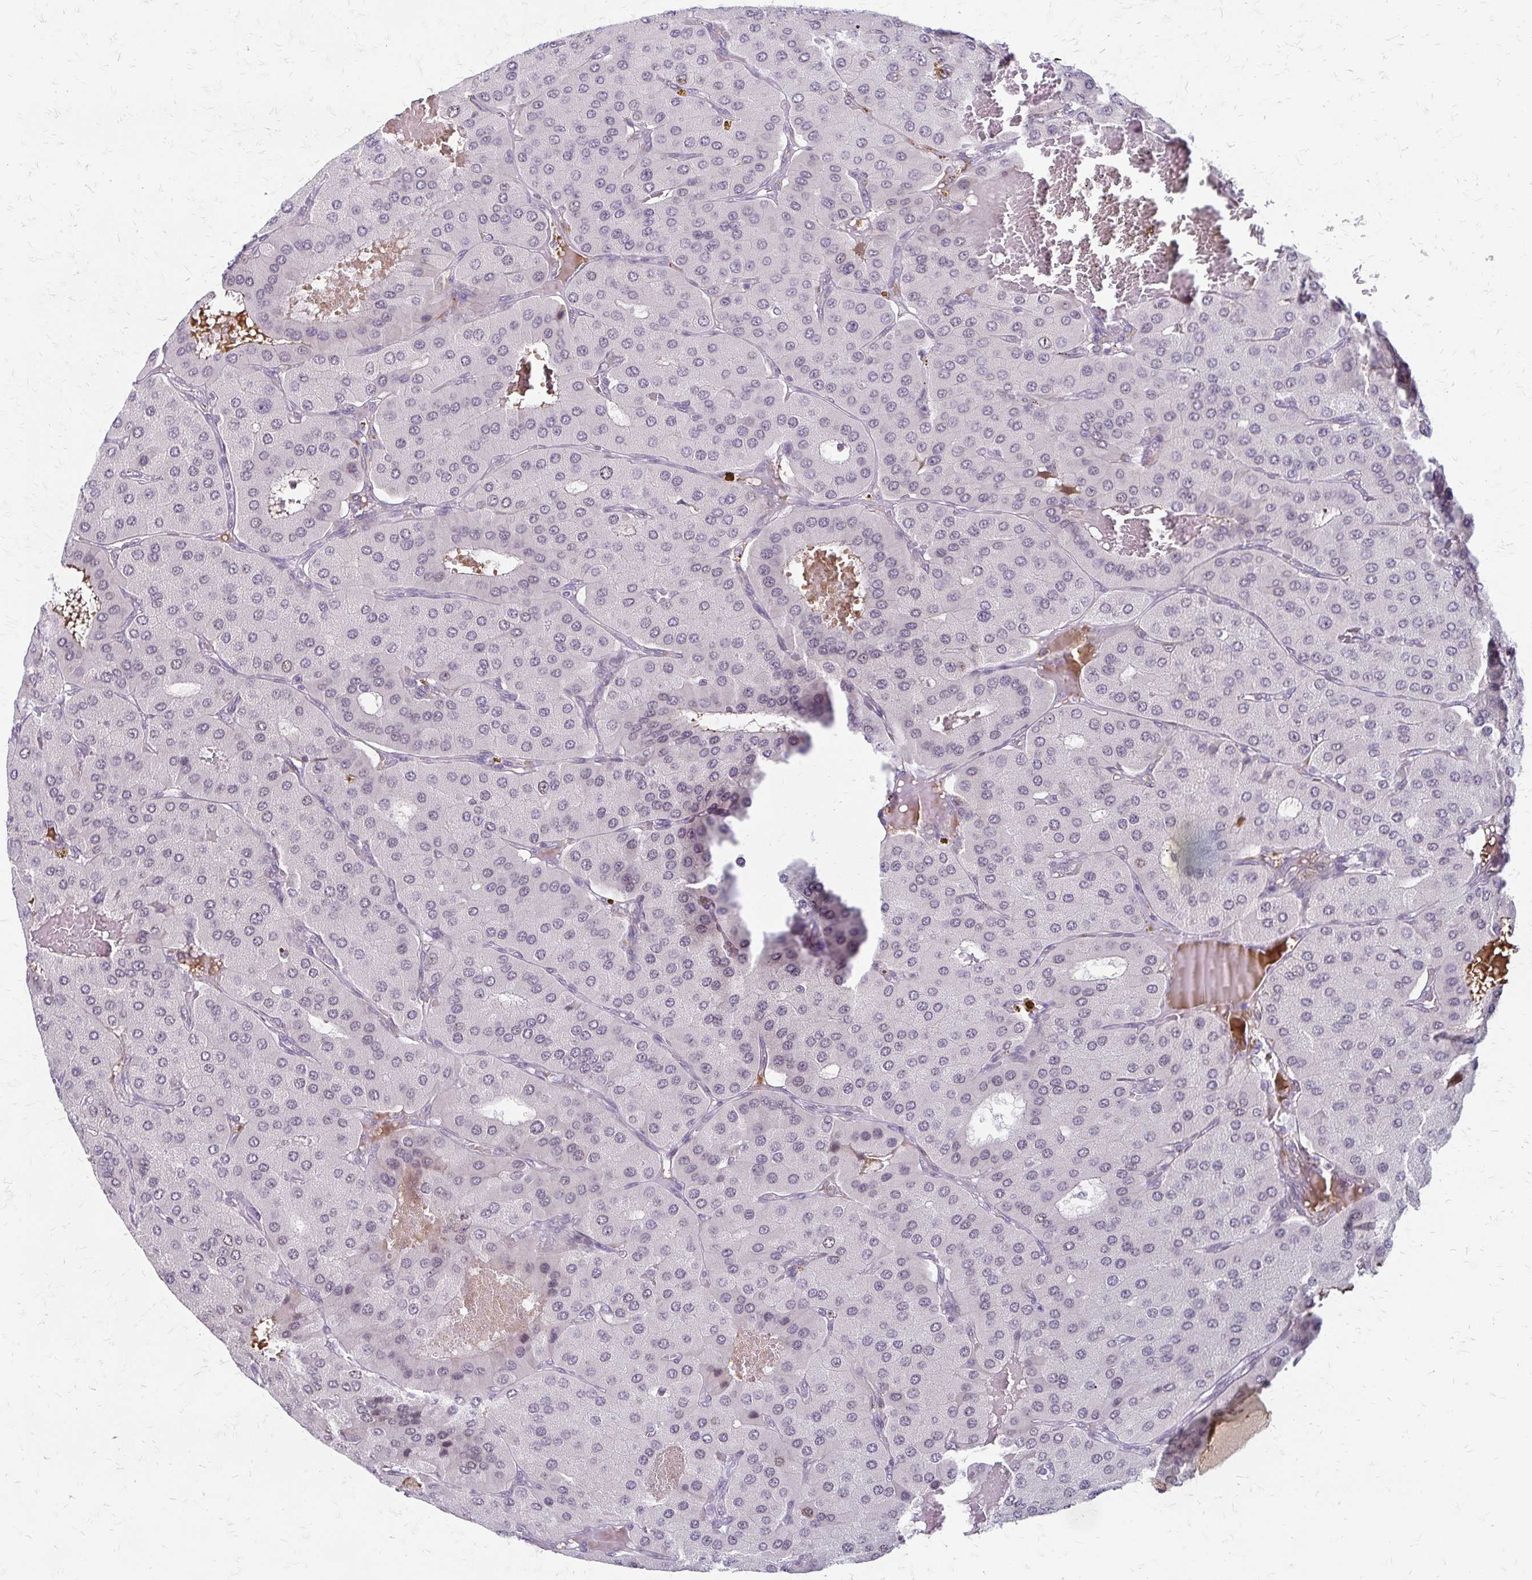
{"staining": {"intensity": "negative", "quantity": "none", "location": "none"}, "tissue": "parathyroid gland", "cell_type": "Glandular cells", "image_type": "normal", "snomed": [{"axis": "morphology", "description": "Normal tissue, NOS"}, {"axis": "morphology", "description": "Adenoma, NOS"}, {"axis": "topography", "description": "Parathyroid gland"}], "caption": "Immunohistochemical staining of unremarkable parathyroid gland reveals no significant expression in glandular cells. (Stains: DAB (3,3'-diaminobenzidine) immunohistochemistry with hematoxylin counter stain, Microscopy: brightfield microscopy at high magnification).", "gene": "EED", "patient": {"sex": "female", "age": 86}}